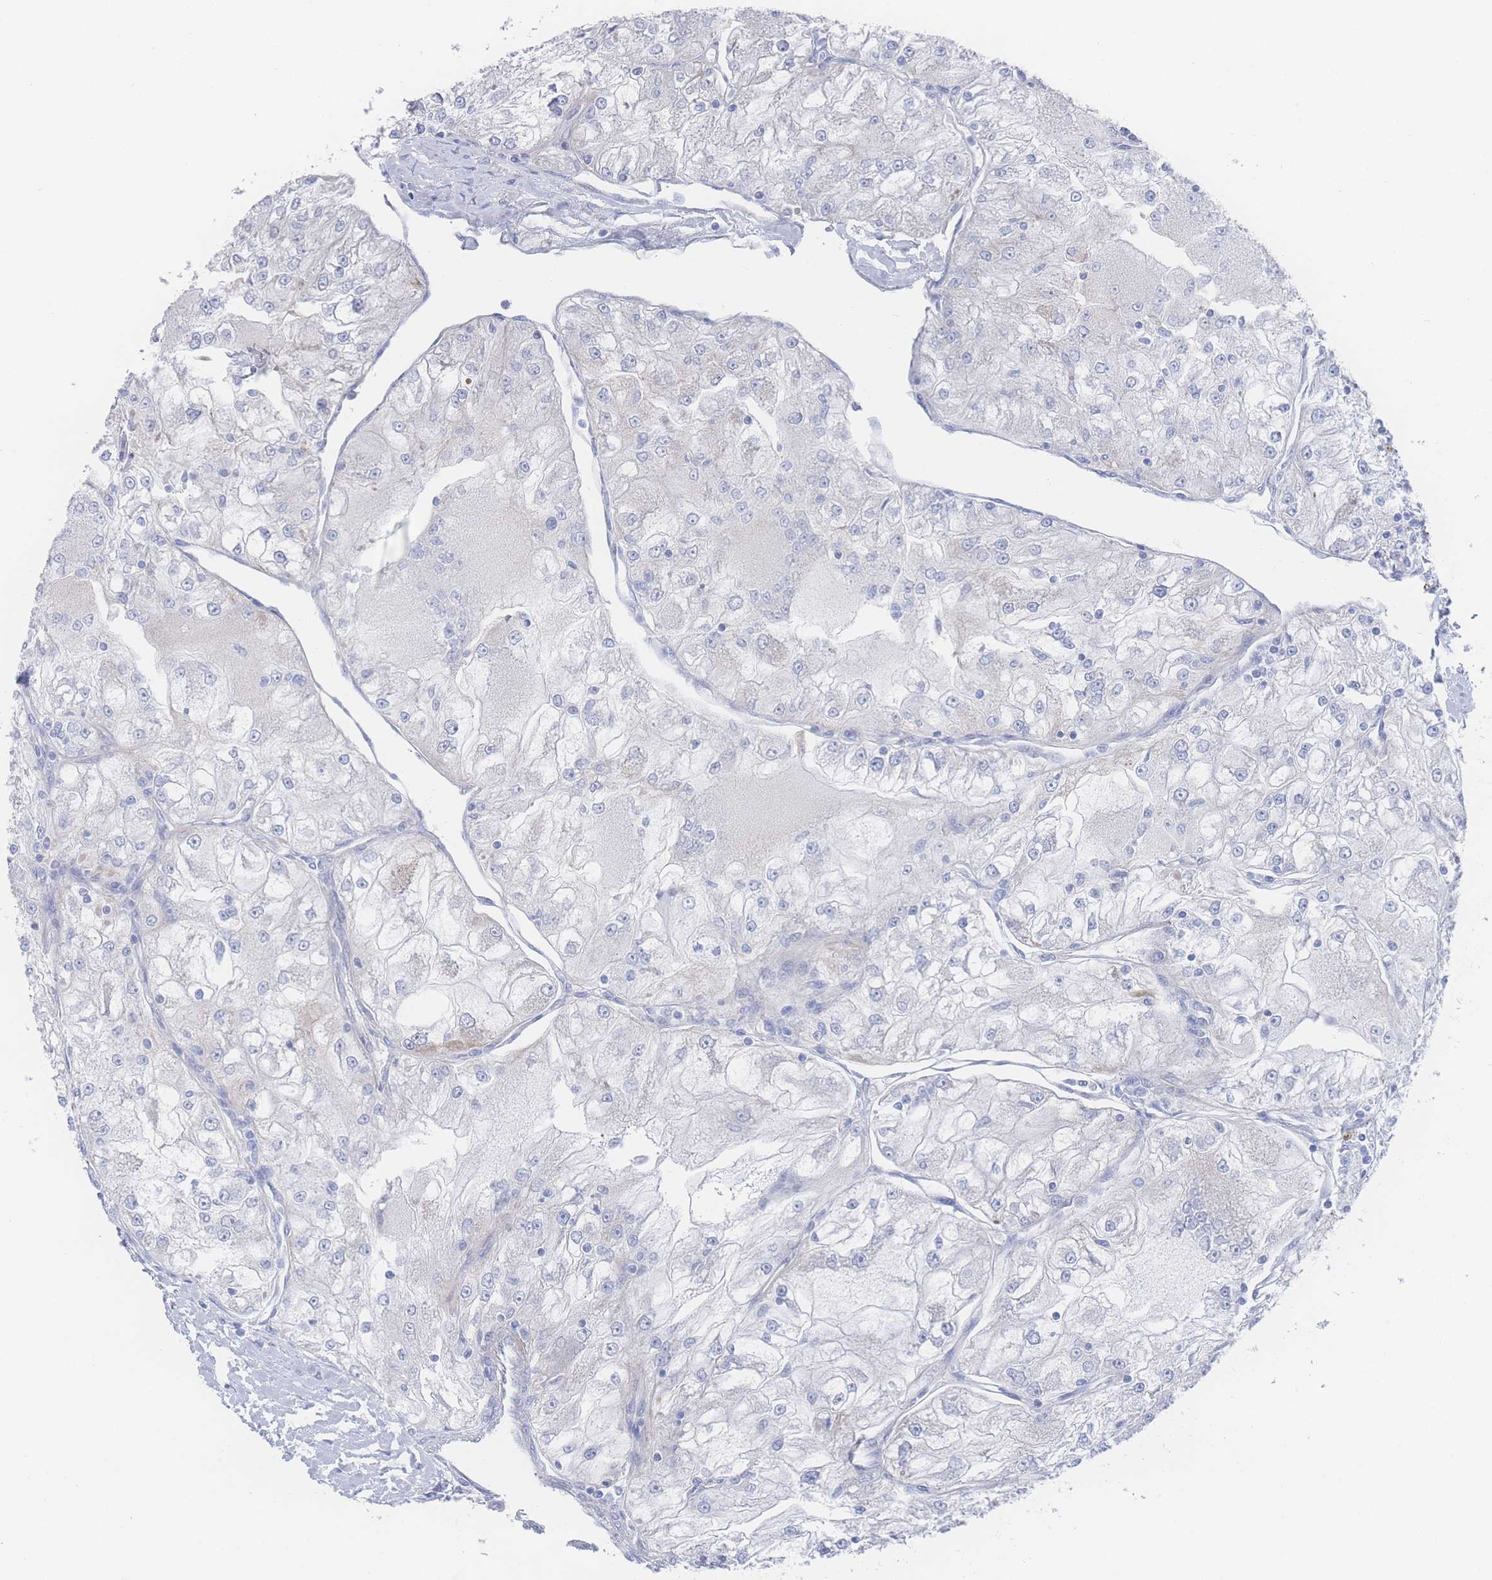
{"staining": {"intensity": "negative", "quantity": "none", "location": "none"}, "tissue": "renal cancer", "cell_type": "Tumor cells", "image_type": "cancer", "snomed": [{"axis": "morphology", "description": "Adenocarcinoma, NOS"}, {"axis": "topography", "description": "Kidney"}], "caption": "High magnification brightfield microscopy of renal cancer (adenocarcinoma) stained with DAB (3,3'-diaminobenzidine) (brown) and counterstained with hematoxylin (blue): tumor cells show no significant positivity. The staining is performed using DAB brown chromogen with nuclei counter-stained in using hematoxylin.", "gene": "SNPH", "patient": {"sex": "female", "age": 72}}